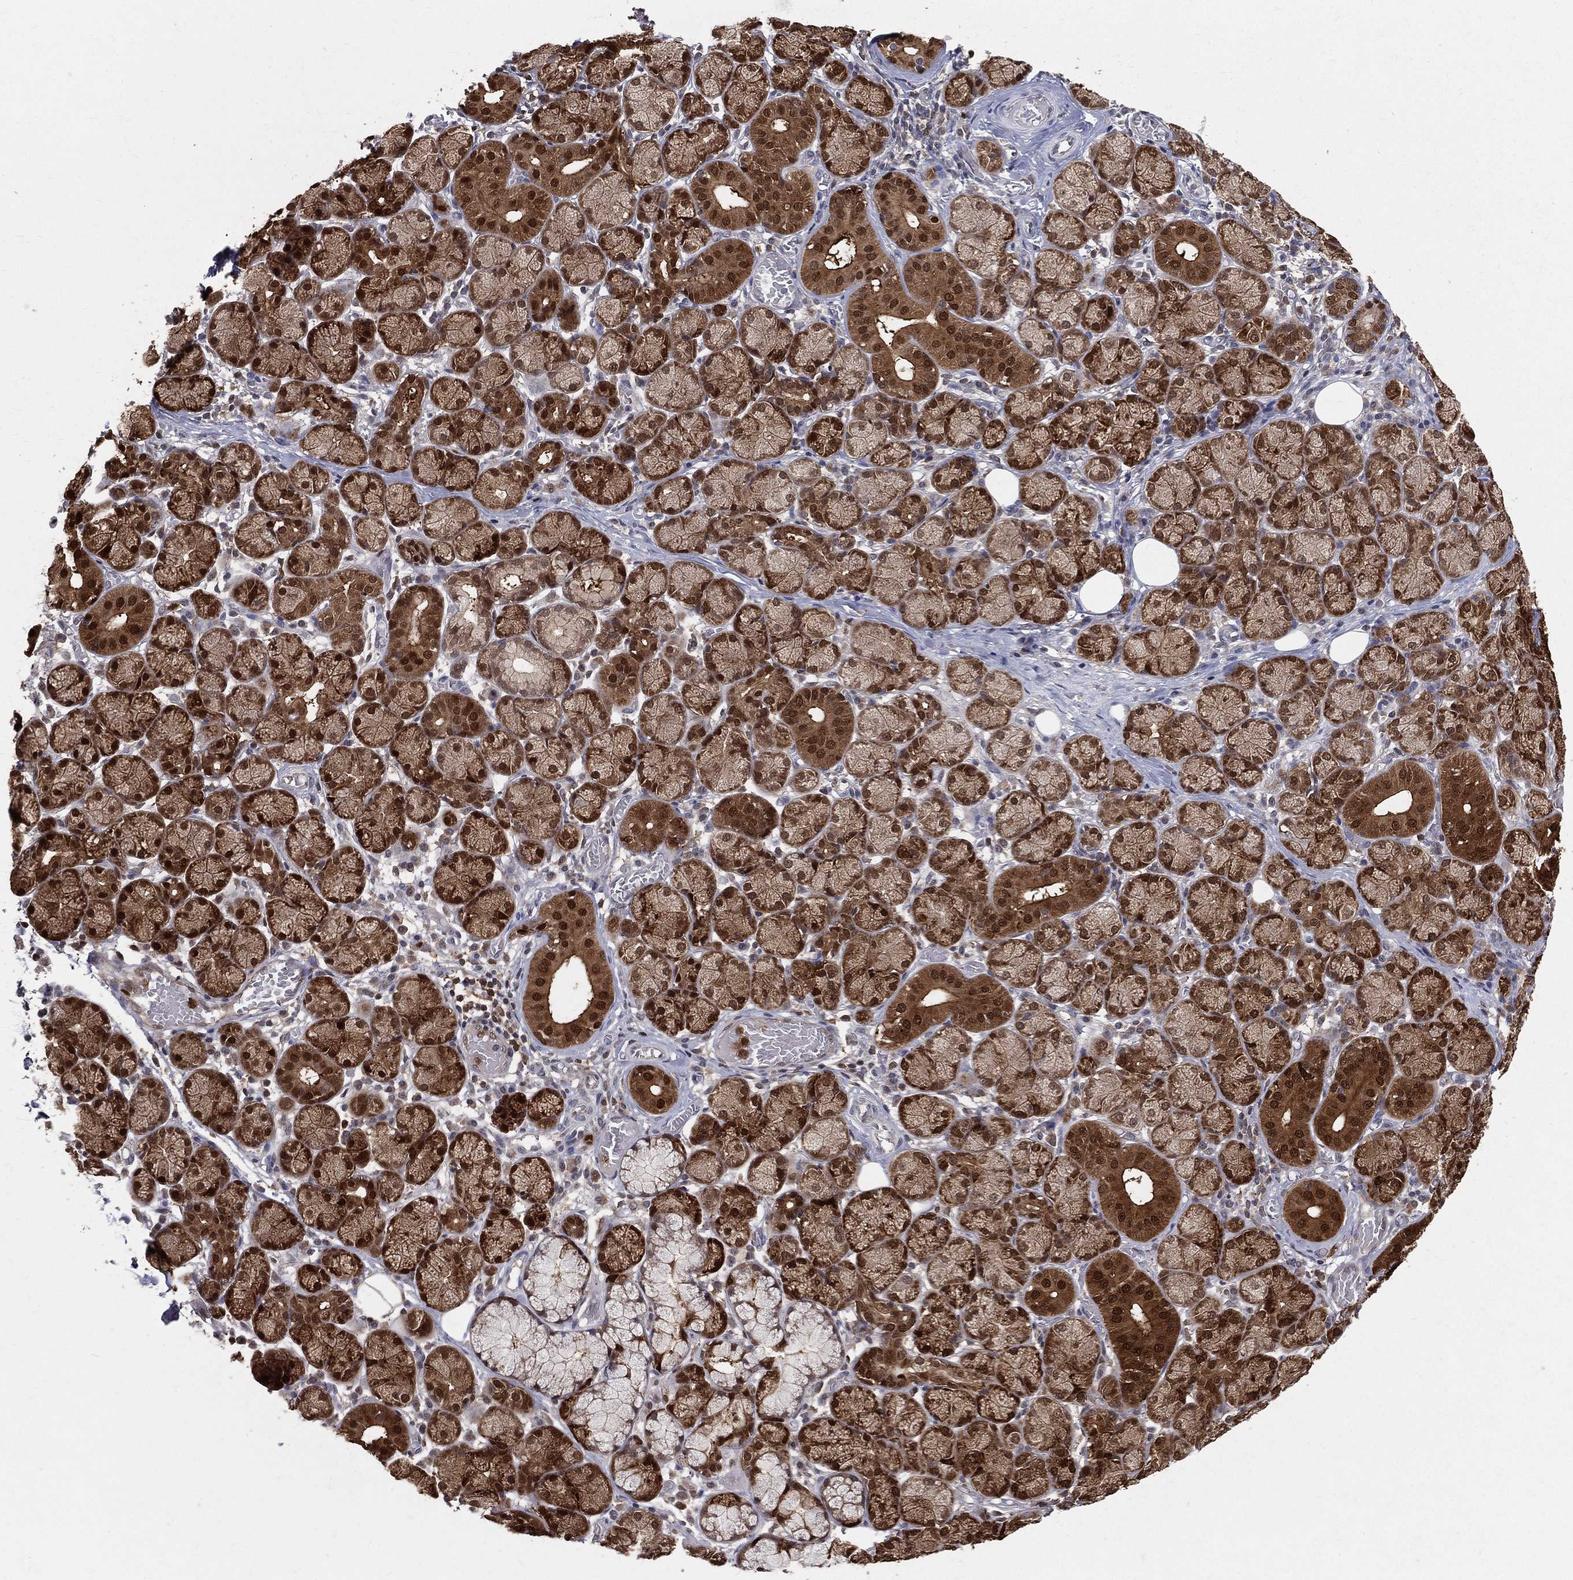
{"staining": {"intensity": "strong", "quantity": ">75%", "location": "cytoplasmic/membranous,nuclear"}, "tissue": "salivary gland", "cell_type": "Glandular cells", "image_type": "normal", "snomed": [{"axis": "morphology", "description": "Normal tissue, NOS"}, {"axis": "topography", "description": "Salivary gland"}, {"axis": "topography", "description": "Peripheral nerve tissue"}], "caption": "Glandular cells reveal high levels of strong cytoplasmic/membranous,nuclear expression in approximately >75% of cells in unremarkable human salivary gland.", "gene": "ENO1", "patient": {"sex": "female", "age": 24}}